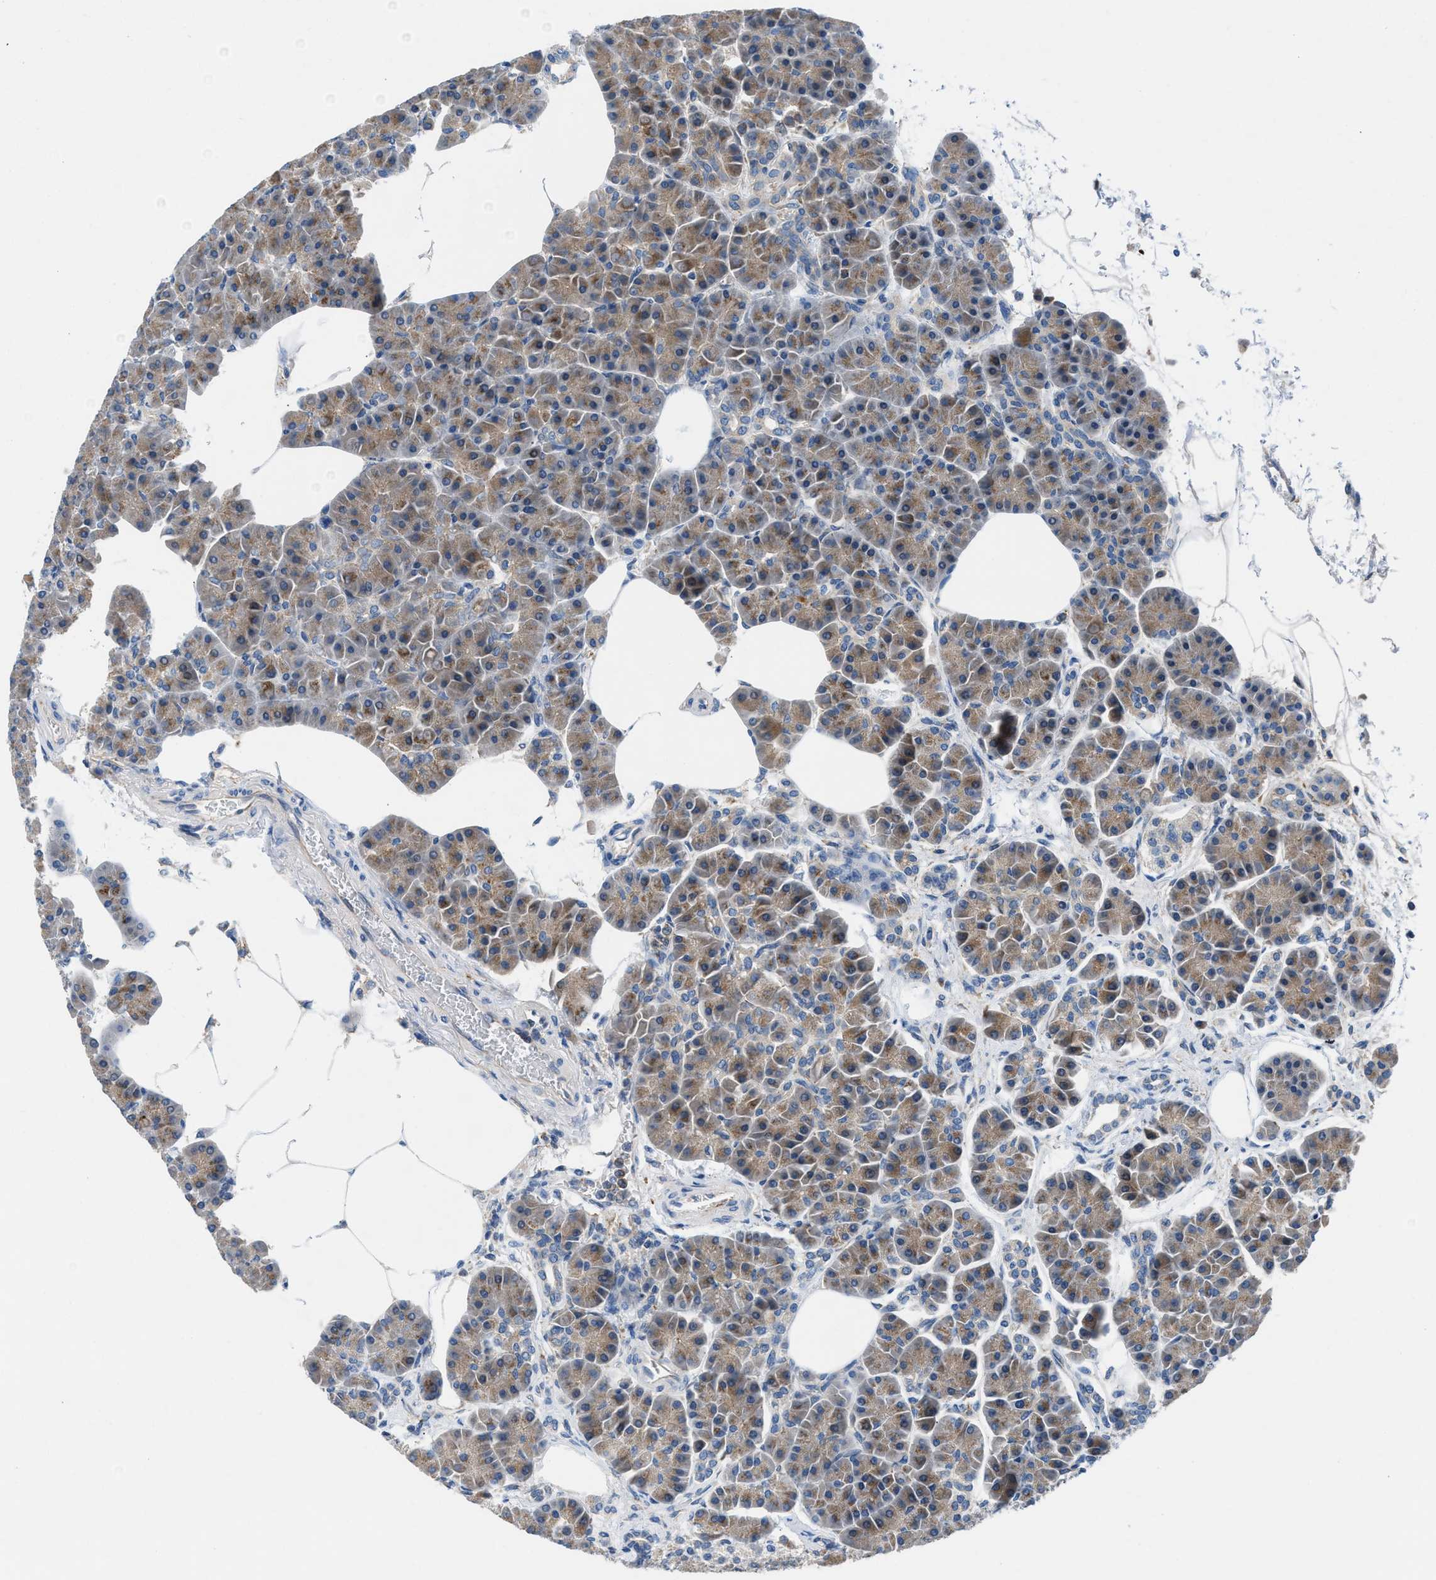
{"staining": {"intensity": "moderate", "quantity": "25%-75%", "location": "cytoplasmic/membranous"}, "tissue": "pancreas", "cell_type": "Exocrine glandular cells", "image_type": "normal", "snomed": [{"axis": "morphology", "description": "Normal tissue, NOS"}, {"axis": "topography", "description": "Pancreas"}], "caption": "Exocrine glandular cells demonstrate medium levels of moderate cytoplasmic/membranous expression in approximately 25%-75% of cells in unremarkable pancreas.", "gene": "BNC2", "patient": {"sex": "female", "age": 70}}